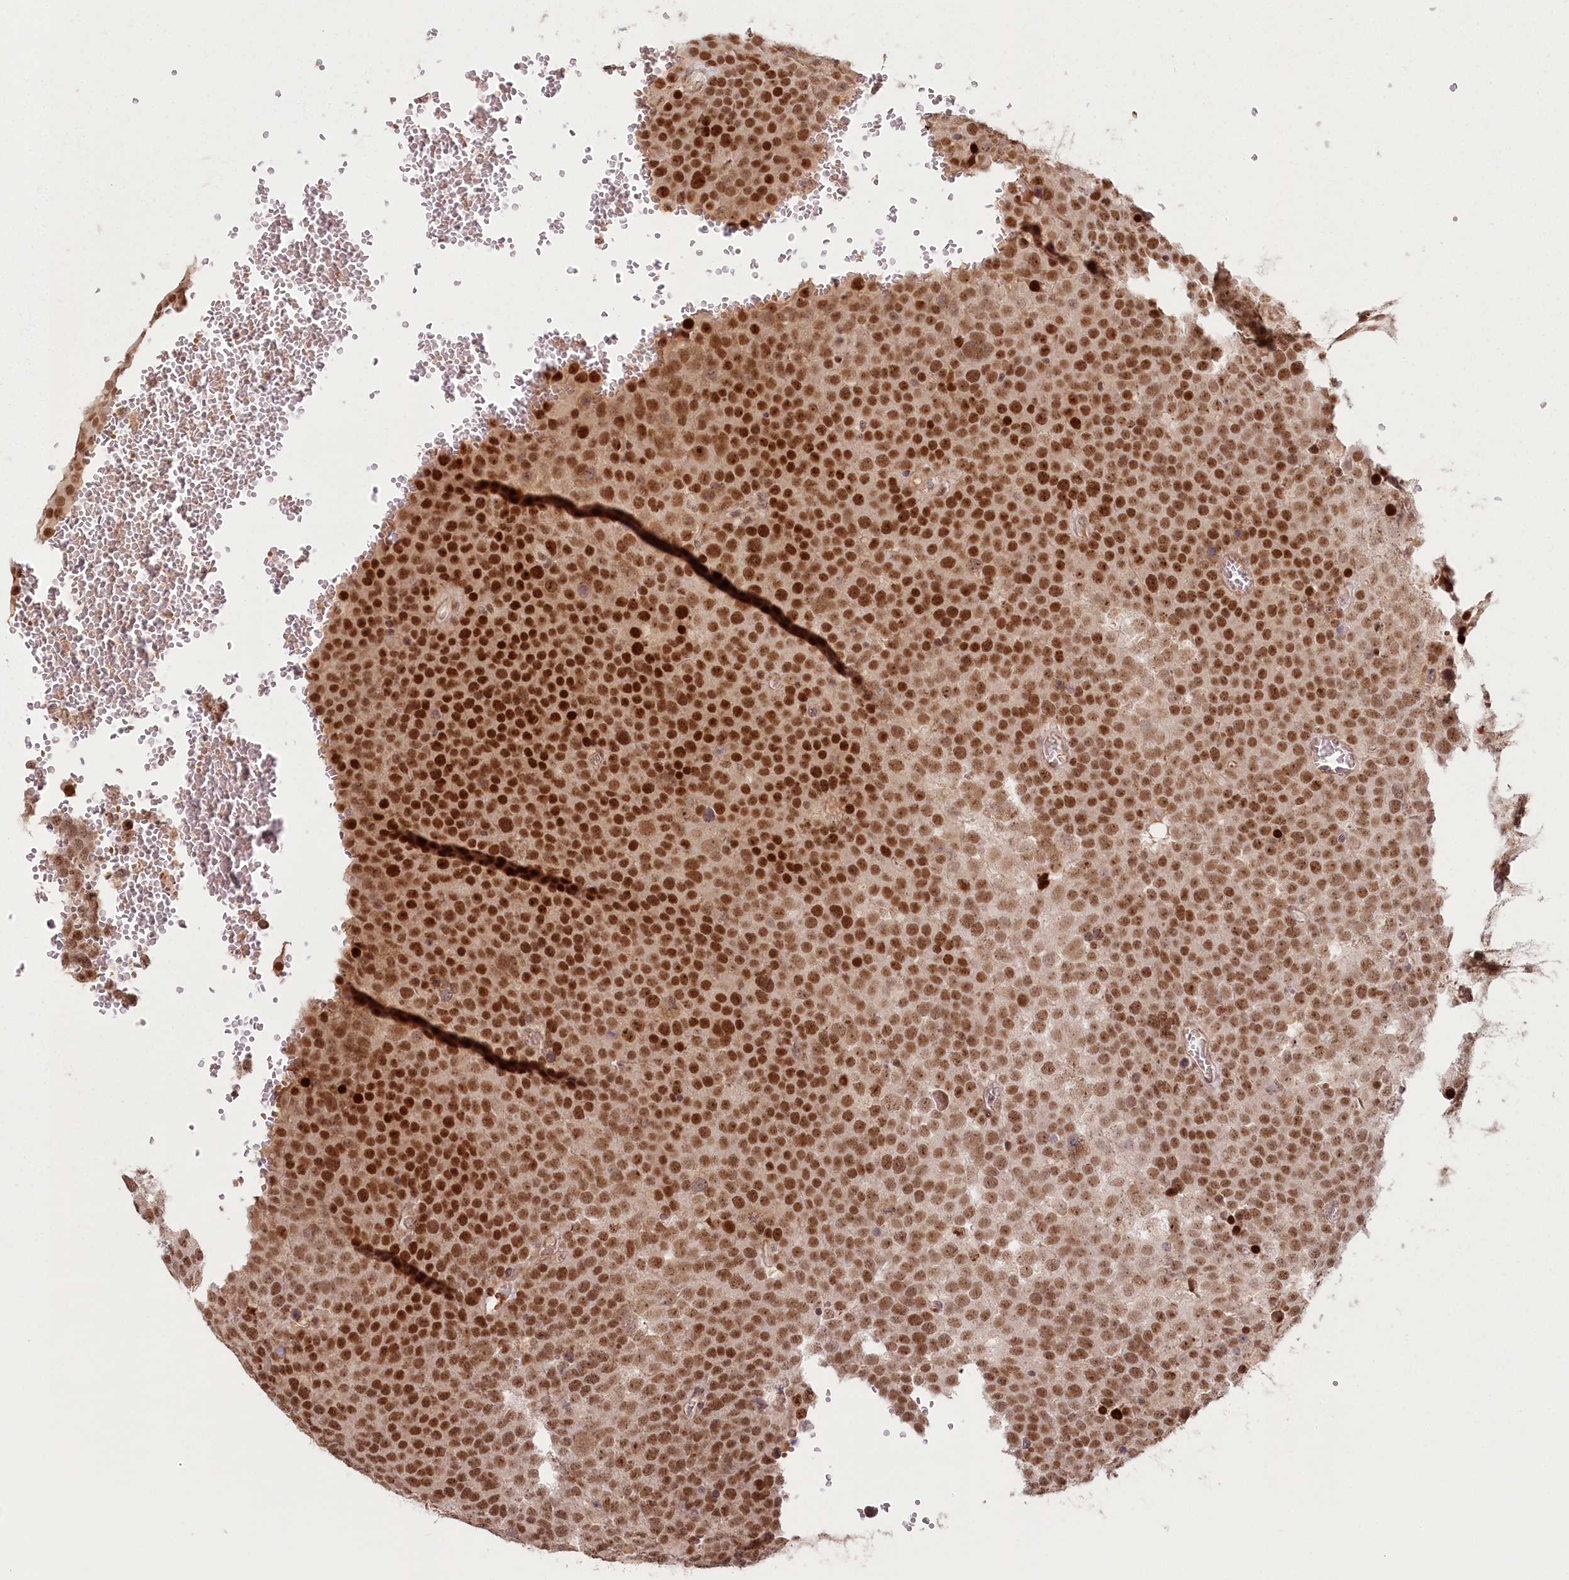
{"staining": {"intensity": "moderate", "quantity": ">75%", "location": "nuclear"}, "tissue": "testis cancer", "cell_type": "Tumor cells", "image_type": "cancer", "snomed": [{"axis": "morphology", "description": "Seminoma, NOS"}, {"axis": "topography", "description": "Testis"}], "caption": "Testis cancer stained with DAB (3,3'-diaminobenzidine) immunohistochemistry demonstrates medium levels of moderate nuclear positivity in about >75% of tumor cells.", "gene": "FAM204A", "patient": {"sex": "male", "age": 71}}